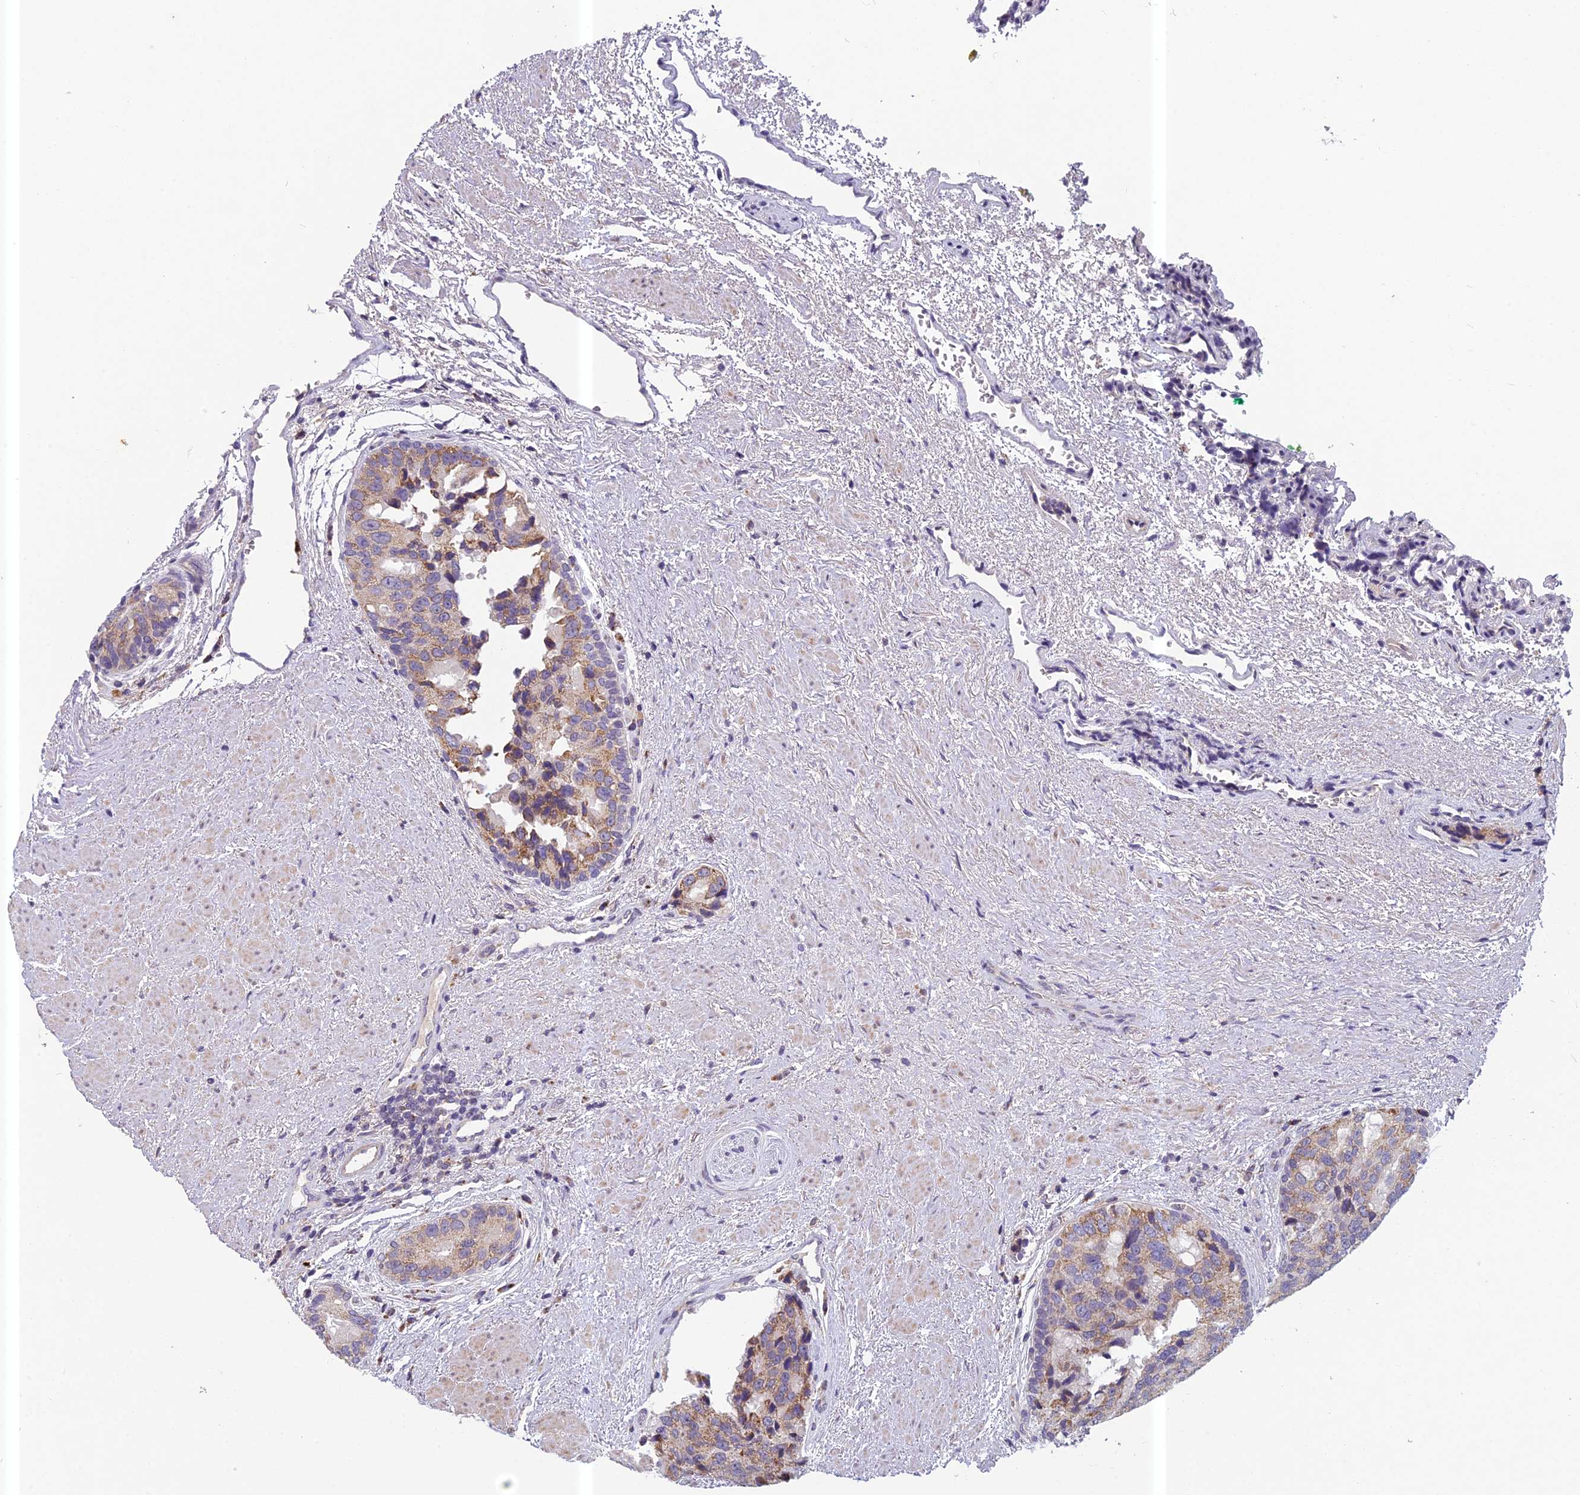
{"staining": {"intensity": "weak", "quantity": "25%-75%", "location": "cytoplasmic/membranous"}, "tissue": "prostate cancer", "cell_type": "Tumor cells", "image_type": "cancer", "snomed": [{"axis": "morphology", "description": "Adenocarcinoma, High grade"}, {"axis": "topography", "description": "Prostate"}], "caption": "An image of human prostate adenocarcinoma (high-grade) stained for a protein displays weak cytoplasmic/membranous brown staining in tumor cells. Immunohistochemistry stains the protein of interest in brown and the nuclei are stained blue.", "gene": "ENSG00000188897", "patient": {"sex": "male", "age": 70}}